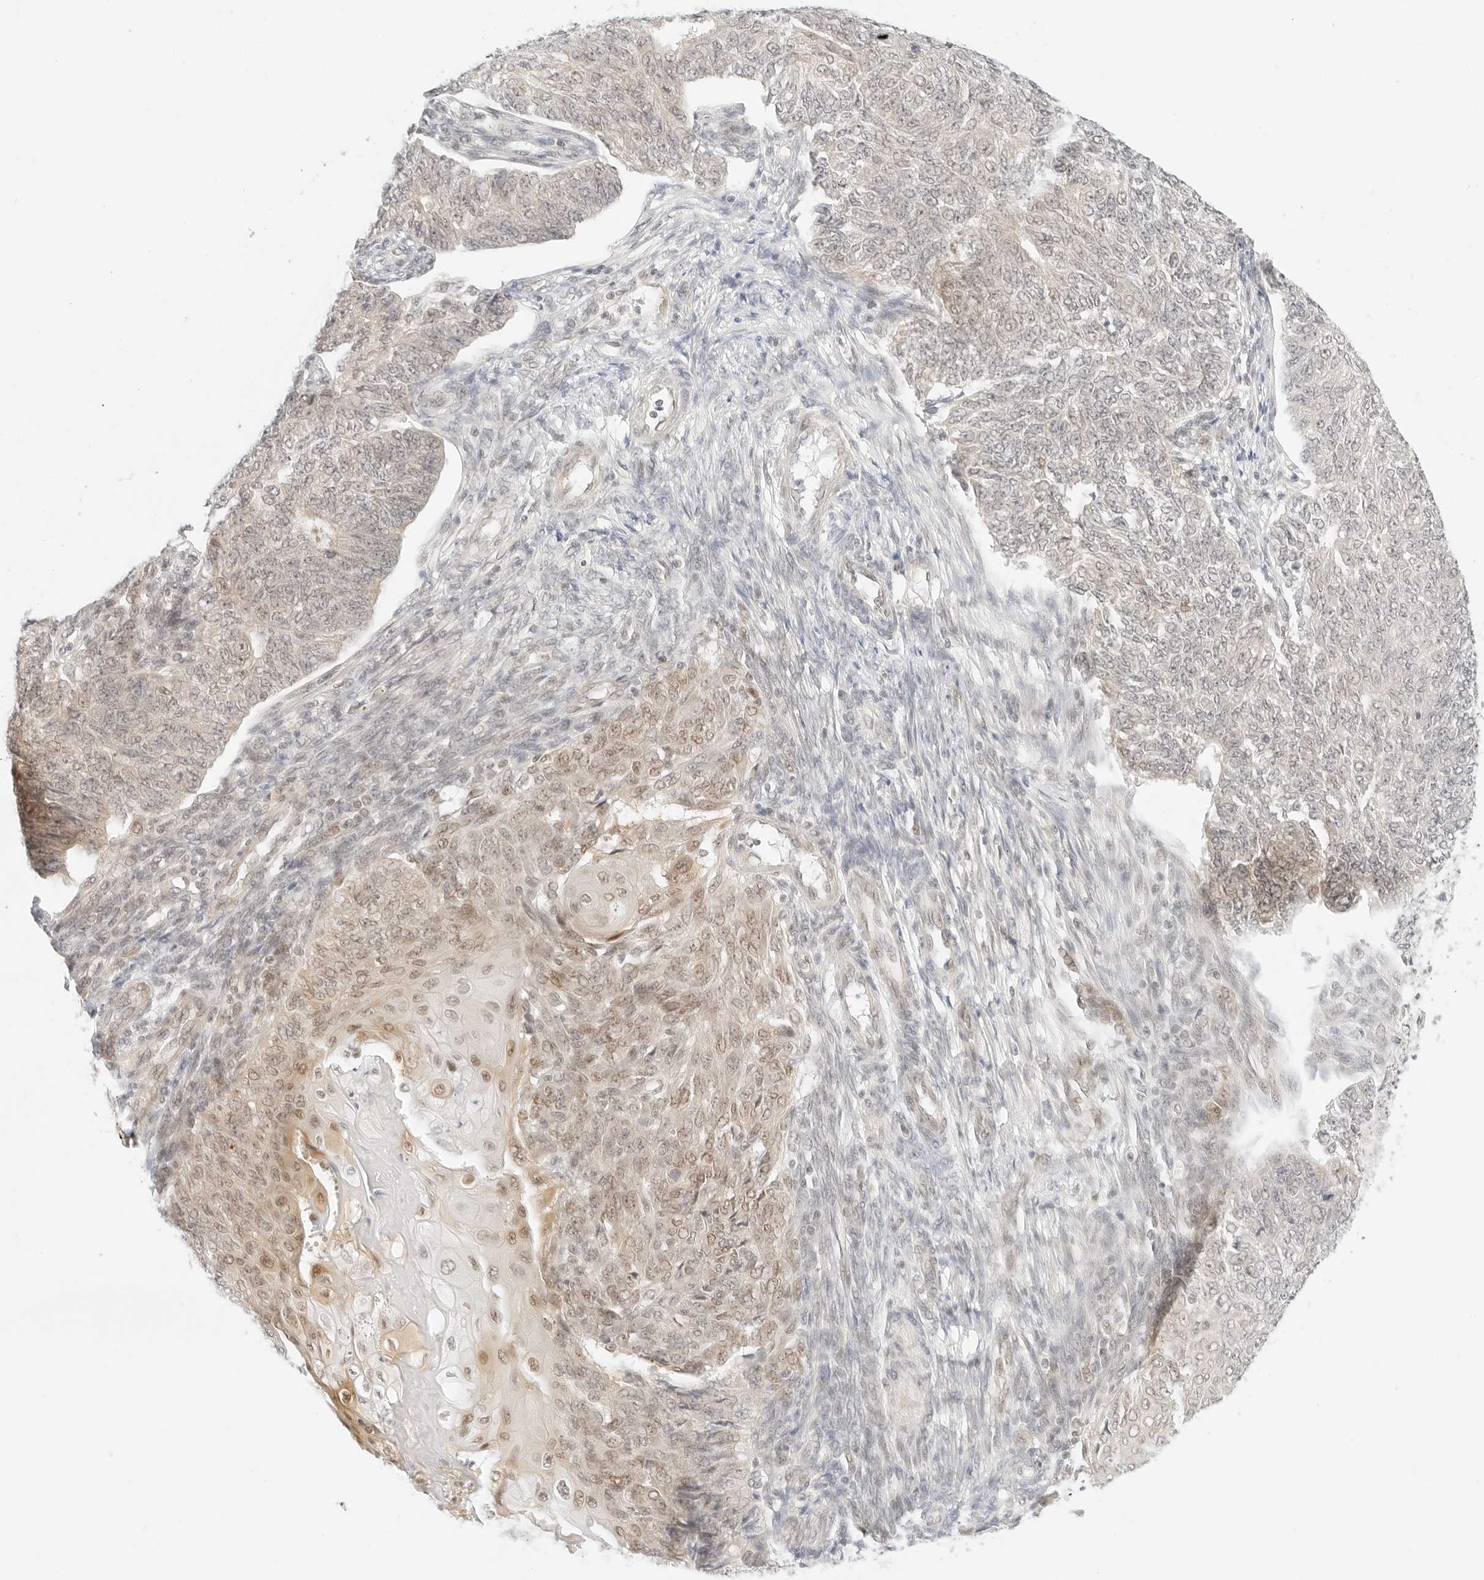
{"staining": {"intensity": "weak", "quantity": "<25%", "location": "nuclear"}, "tissue": "endometrial cancer", "cell_type": "Tumor cells", "image_type": "cancer", "snomed": [{"axis": "morphology", "description": "Adenocarcinoma, NOS"}, {"axis": "topography", "description": "Endometrium"}], "caption": "Adenocarcinoma (endometrial) stained for a protein using immunohistochemistry reveals no positivity tumor cells.", "gene": "POLR3C", "patient": {"sex": "female", "age": 32}}